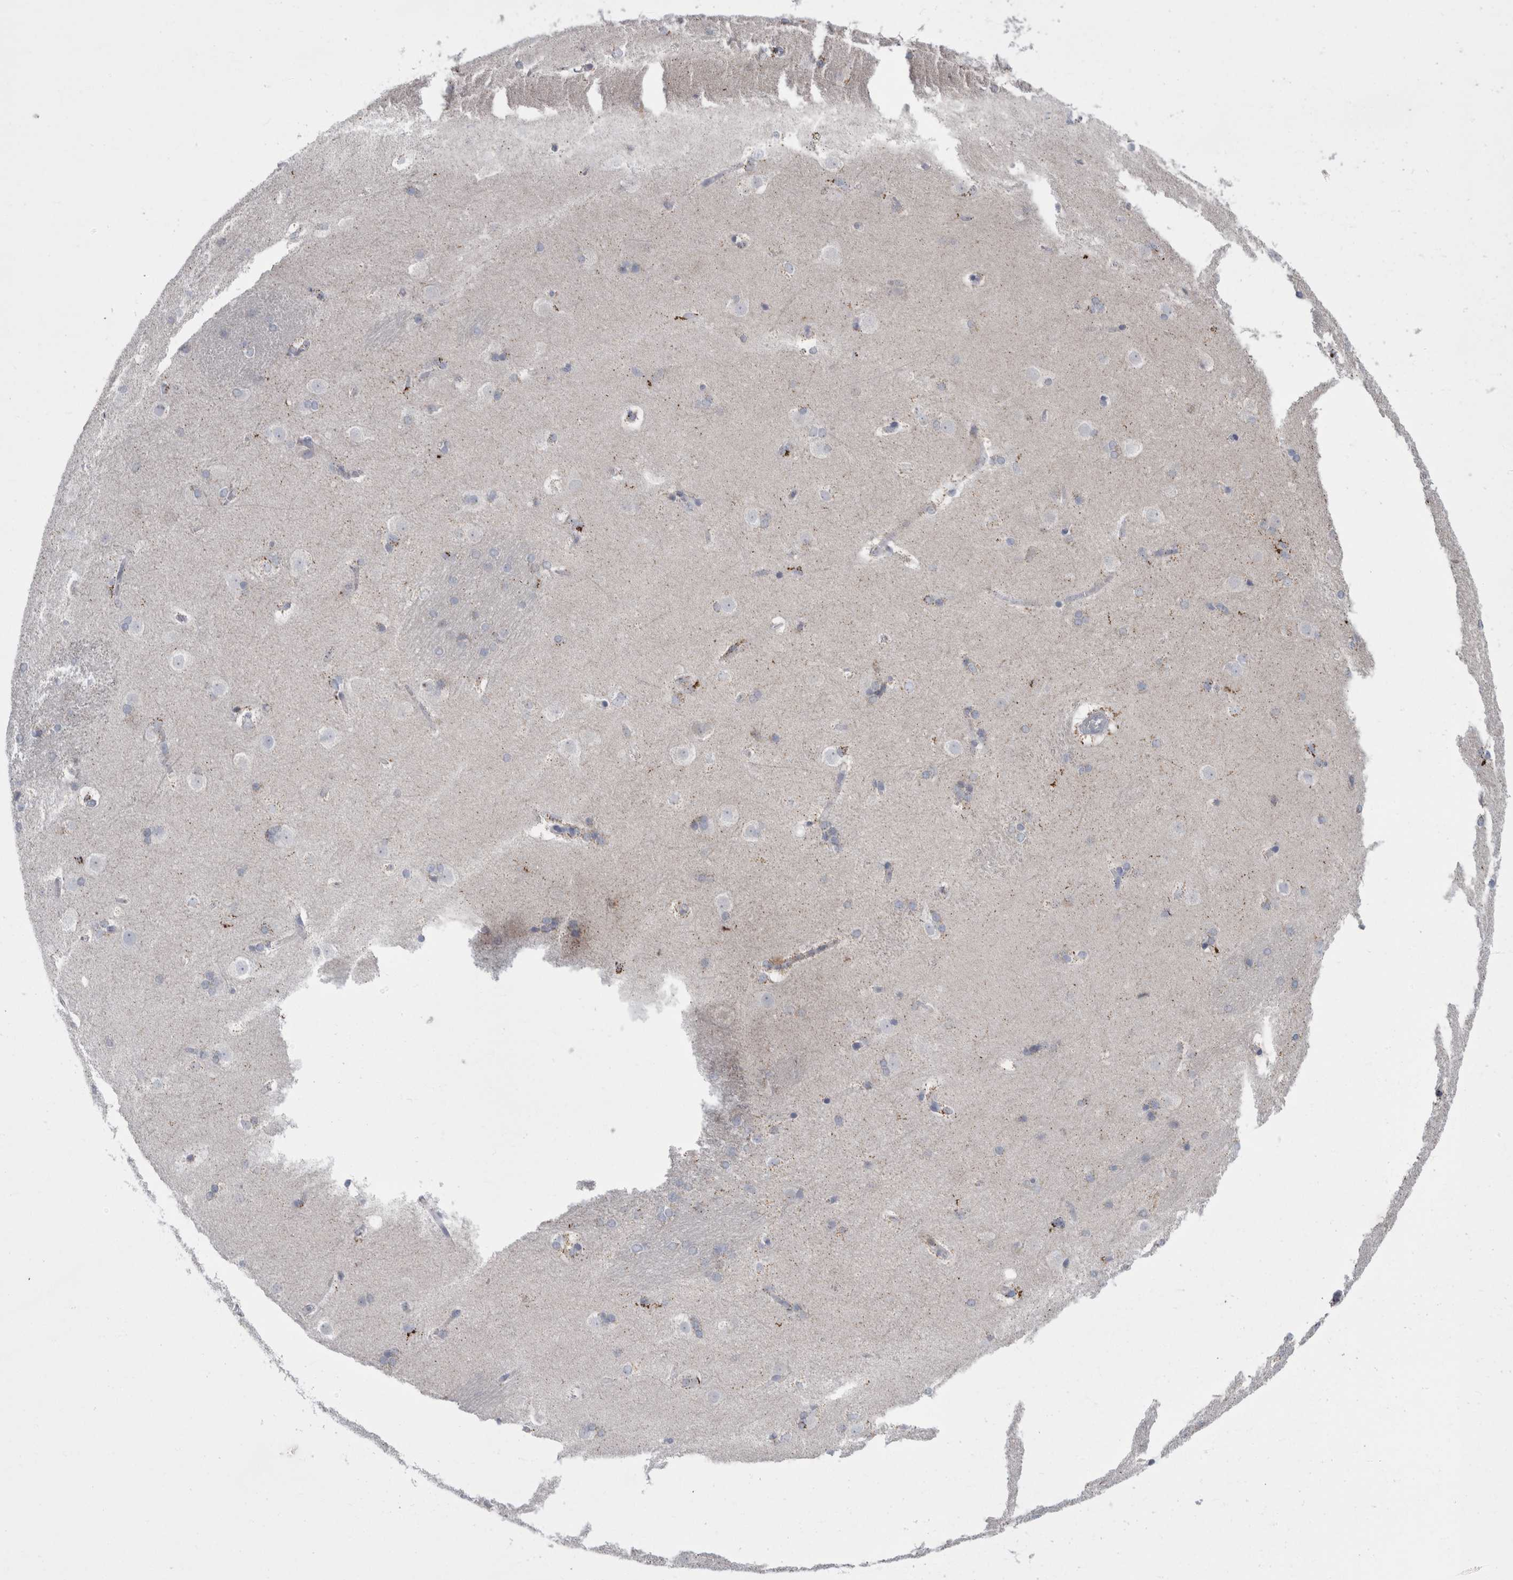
{"staining": {"intensity": "moderate", "quantity": "<25%", "location": "cytoplasmic/membranous"}, "tissue": "caudate", "cell_type": "Glial cells", "image_type": "normal", "snomed": [{"axis": "morphology", "description": "Normal tissue, NOS"}, {"axis": "topography", "description": "Lateral ventricle wall"}], "caption": "Protein staining demonstrates moderate cytoplasmic/membranous staining in approximately <25% of glial cells in unremarkable caudate. (Brightfield microscopy of DAB IHC at high magnification).", "gene": "GATM", "patient": {"sex": "female", "age": 19}}